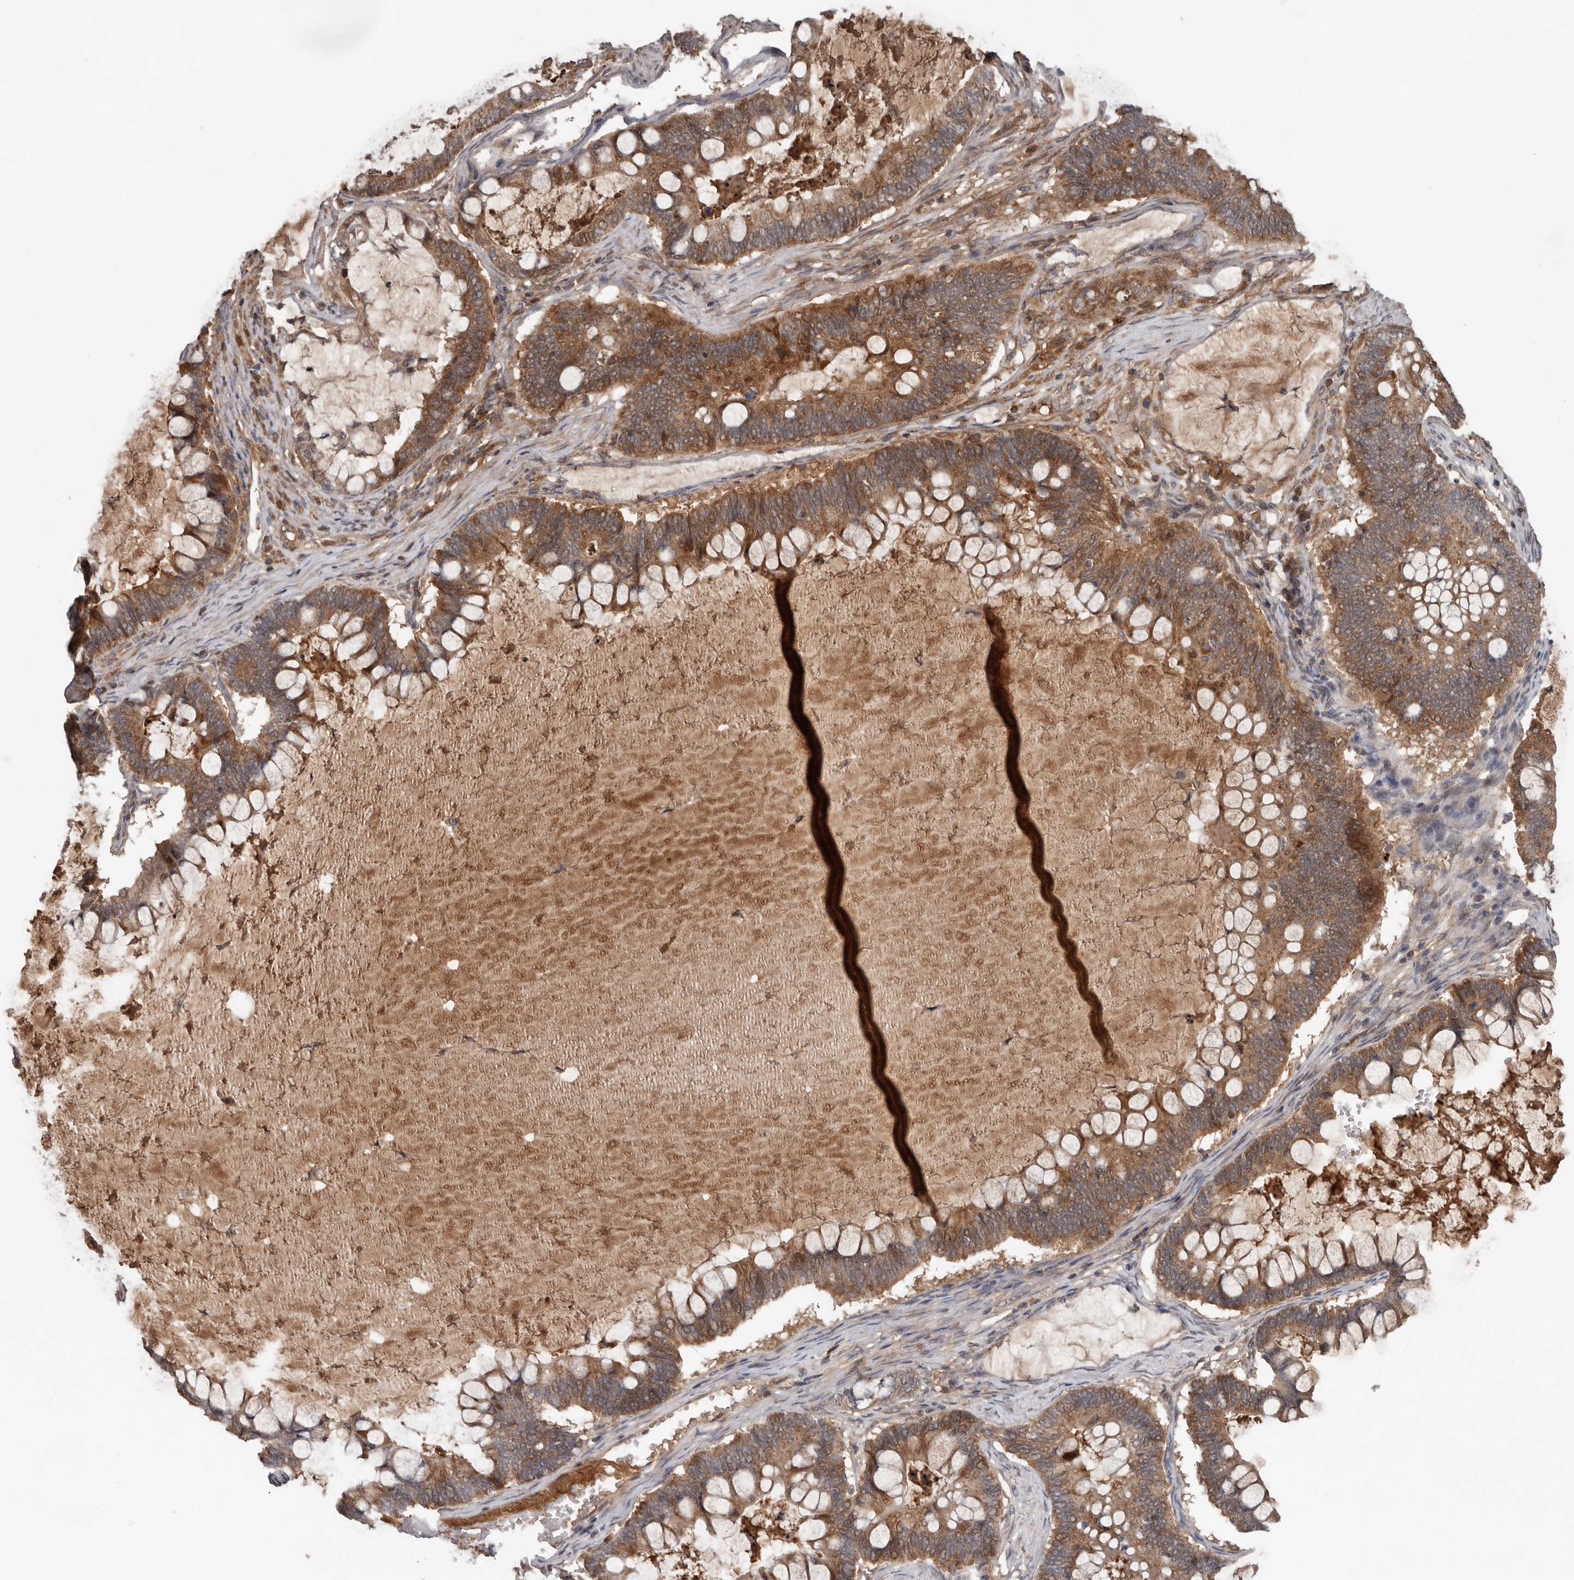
{"staining": {"intensity": "moderate", "quantity": ">75%", "location": "cytoplasmic/membranous"}, "tissue": "ovarian cancer", "cell_type": "Tumor cells", "image_type": "cancer", "snomed": [{"axis": "morphology", "description": "Cystadenocarcinoma, mucinous, NOS"}, {"axis": "topography", "description": "Ovary"}], "caption": "Protein analysis of ovarian mucinous cystadenocarcinoma tissue reveals moderate cytoplasmic/membranous positivity in approximately >75% of tumor cells.", "gene": "DNAJB4", "patient": {"sex": "female", "age": 61}}